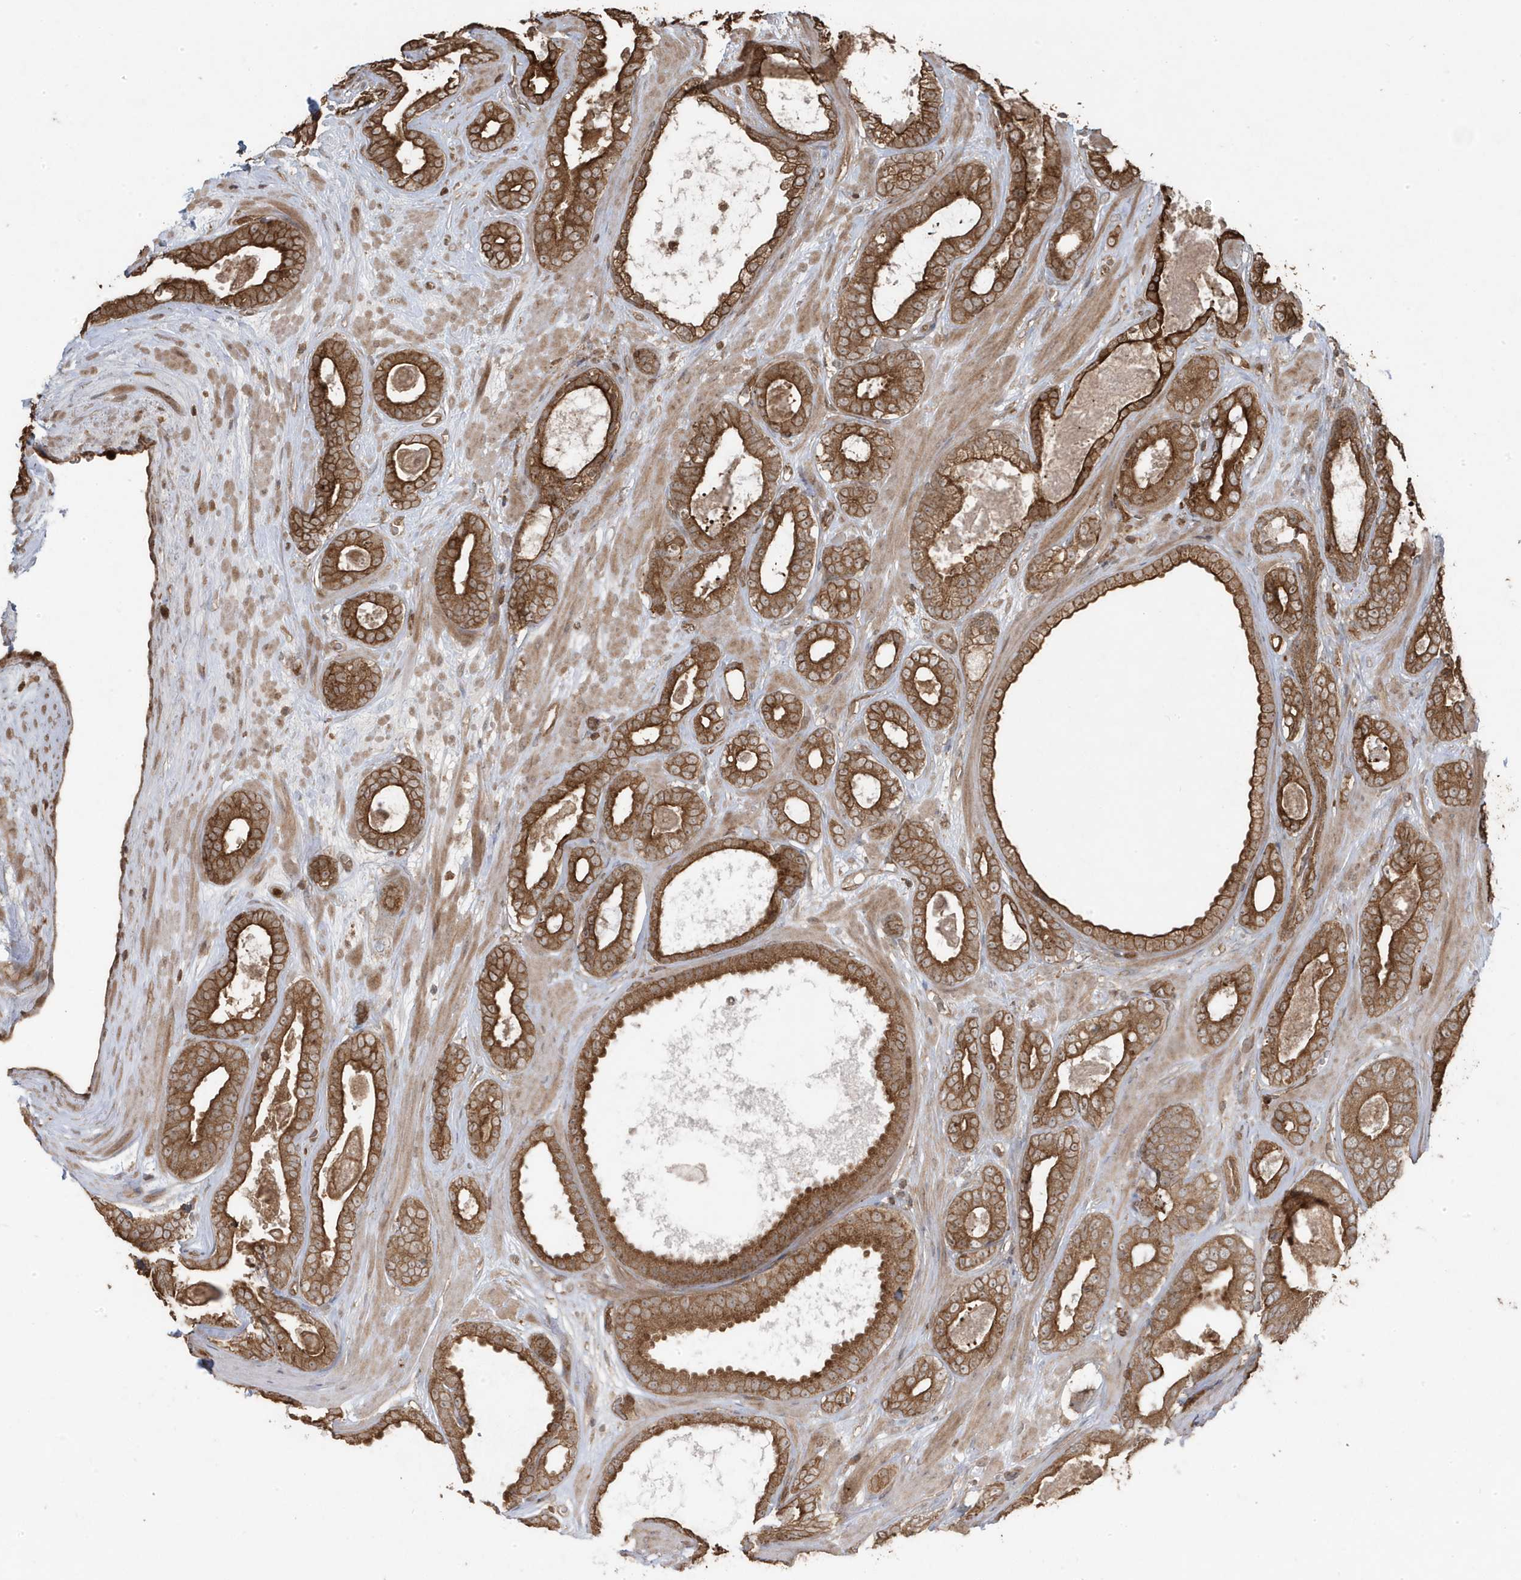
{"staining": {"intensity": "strong", "quantity": ">75%", "location": "cytoplasmic/membranous"}, "tissue": "prostate cancer", "cell_type": "Tumor cells", "image_type": "cancer", "snomed": [{"axis": "morphology", "description": "Adenocarcinoma, High grade"}, {"axis": "topography", "description": "Prostate"}], "caption": "Immunohistochemical staining of human high-grade adenocarcinoma (prostate) reveals high levels of strong cytoplasmic/membranous positivity in approximately >75% of tumor cells. (brown staining indicates protein expression, while blue staining denotes nuclei).", "gene": "ASAP1", "patient": {"sex": "male", "age": 60}}